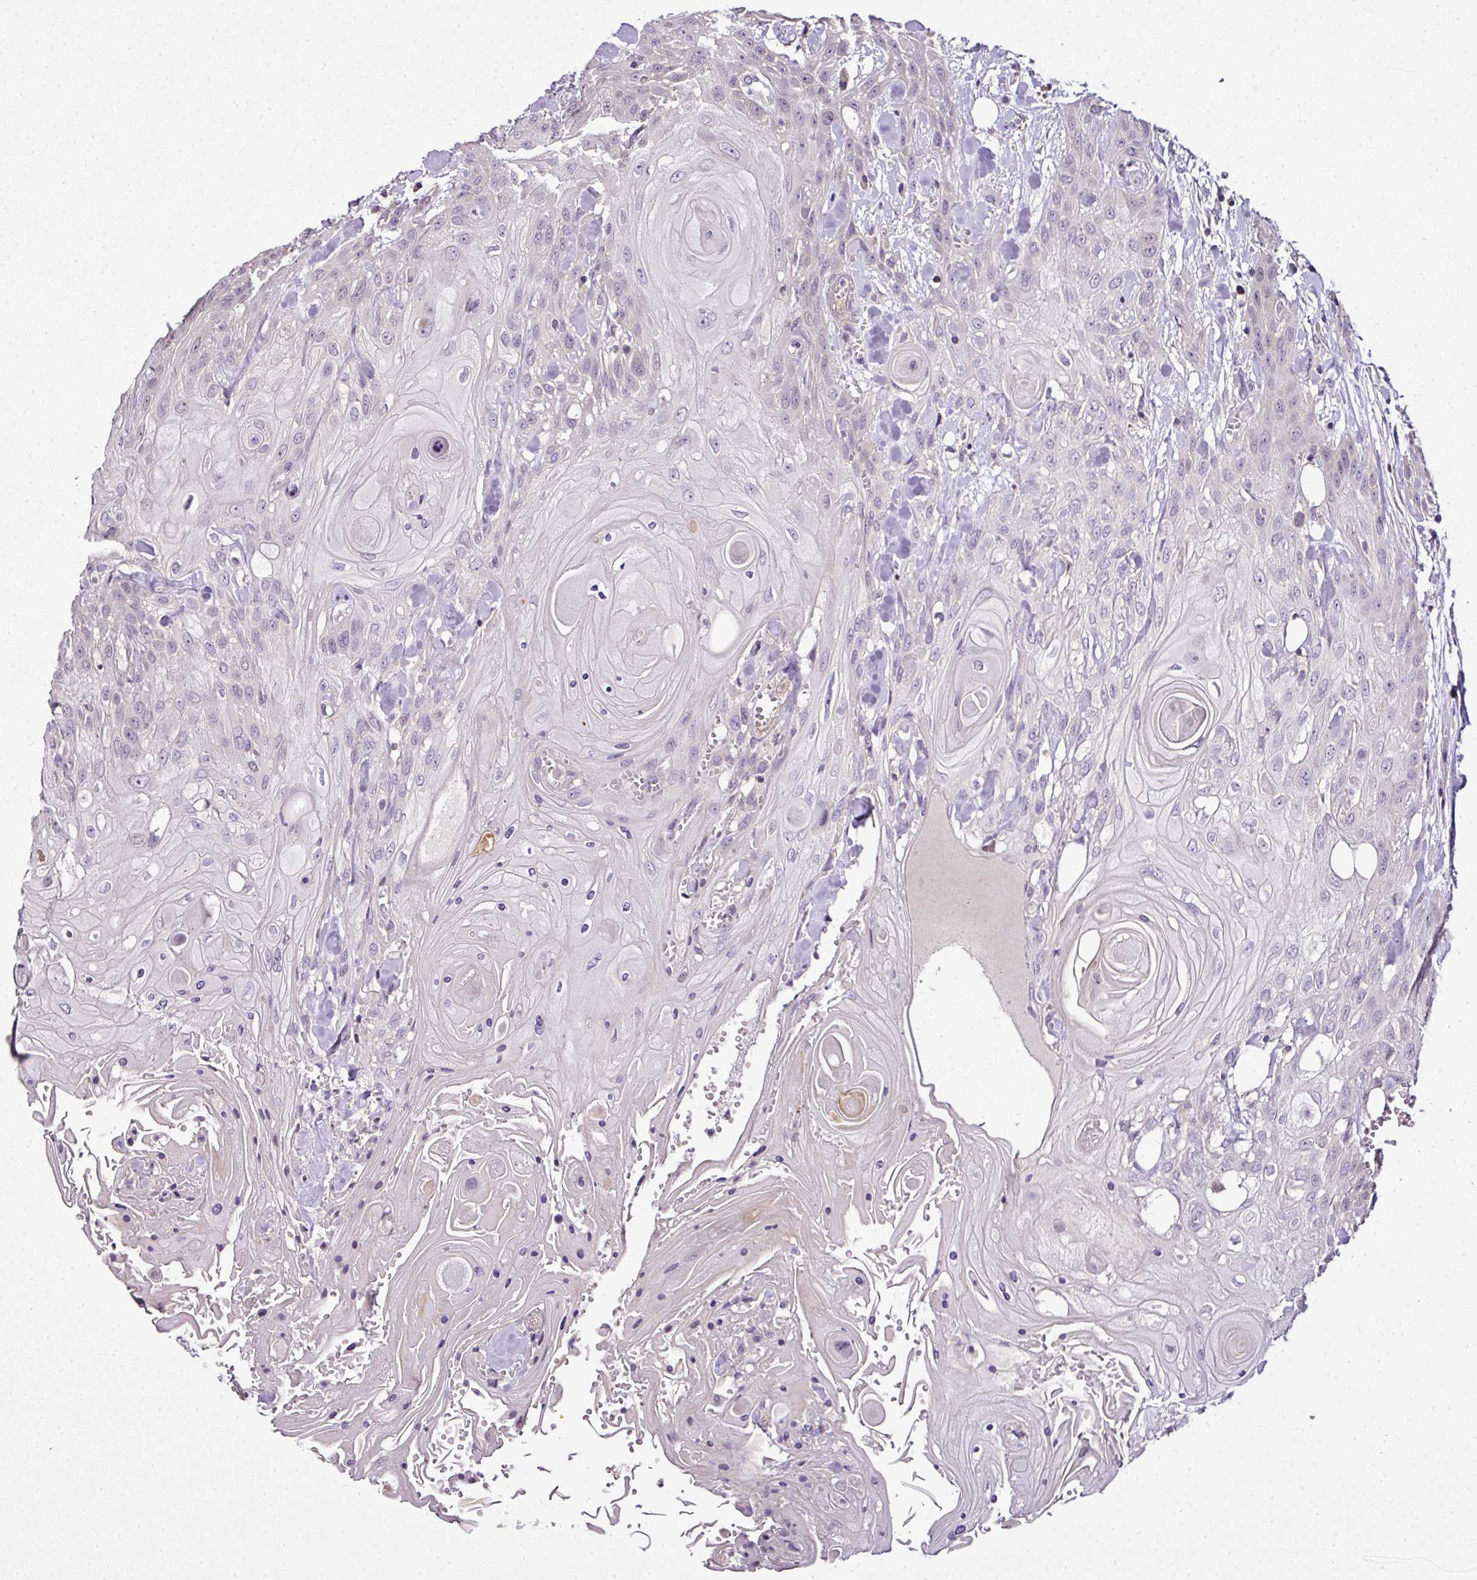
{"staining": {"intensity": "negative", "quantity": "none", "location": "none"}, "tissue": "head and neck cancer", "cell_type": "Tumor cells", "image_type": "cancer", "snomed": [{"axis": "morphology", "description": "Squamous cell carcinoma, NOS"}, {"axis": "topography", "description": "Head-Neck"}], "caption": "High magnification brightfield microscopy of head and neck cancer (squamous cell carcinoma) stained with DAB (3,3'-diaminobenzidine) (brown) and counterstained with hematoxylin (blue): tumor cells show no significant expression.", "gene": "TEX30", "patient": {"sex": "female", "age": 43}}